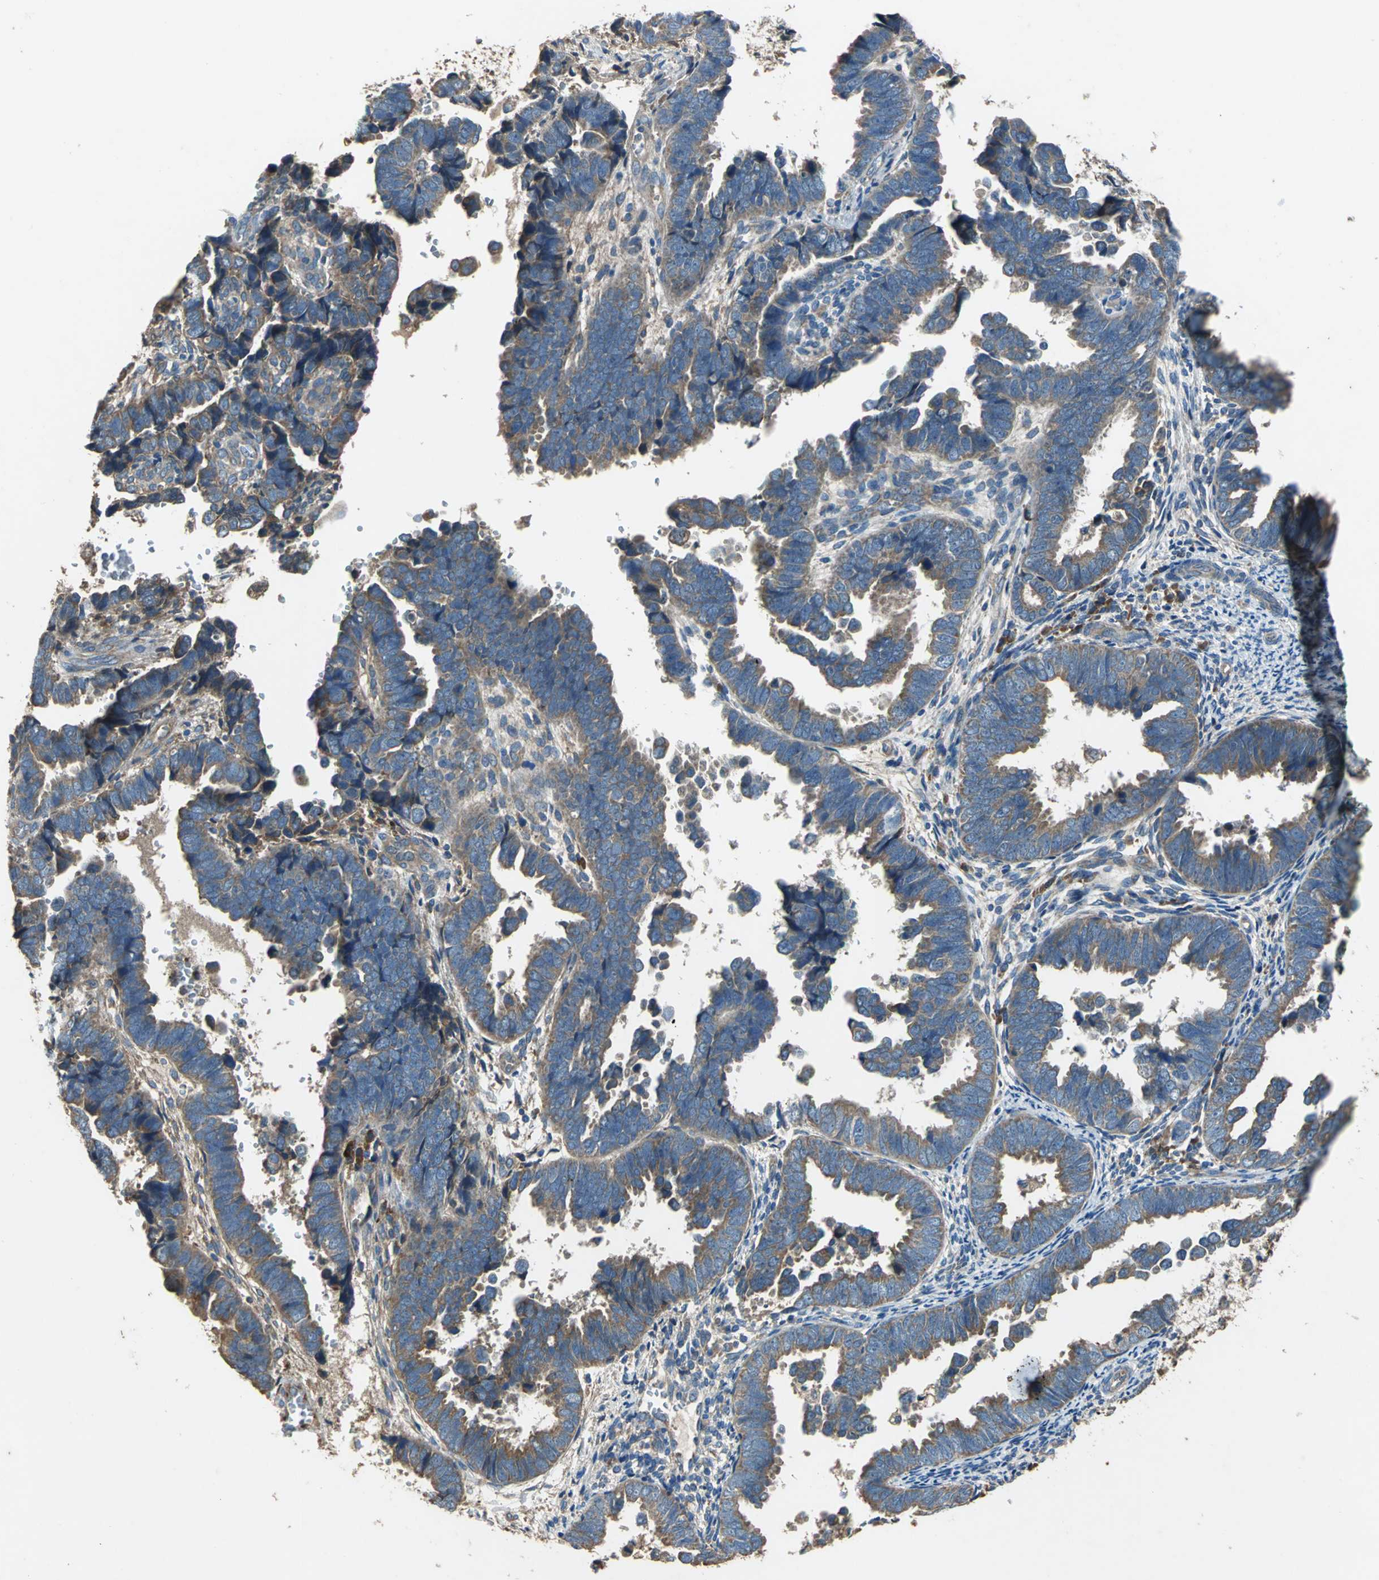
{"staining": {"intensity": "moderate", "quantity": ">75%", "location": "cytoplasmic/membranous"}, "tissue": "endometrial cancer", "cell_type": "Tumor cells", "image_type": "cancer", "snomed": [{"axis": "morphology", "description": "Adenocarcinoma, NOS"}, {"axis": "topography", "description": "Endometrium"}], "caption": "Immunohistochemical staining of human adenocarcinoma (endometrial) reveals moderate cytoplasmic/membranous protein expression in about >75% of tumor cells. The staining was performed using DAB to visualize the protein expression in brown, while the nuclei were stained in blue with hematoxylin (Magnification: 20x).", "gene": "HEPH", "patient": {"sex": "female", "age": 75}}